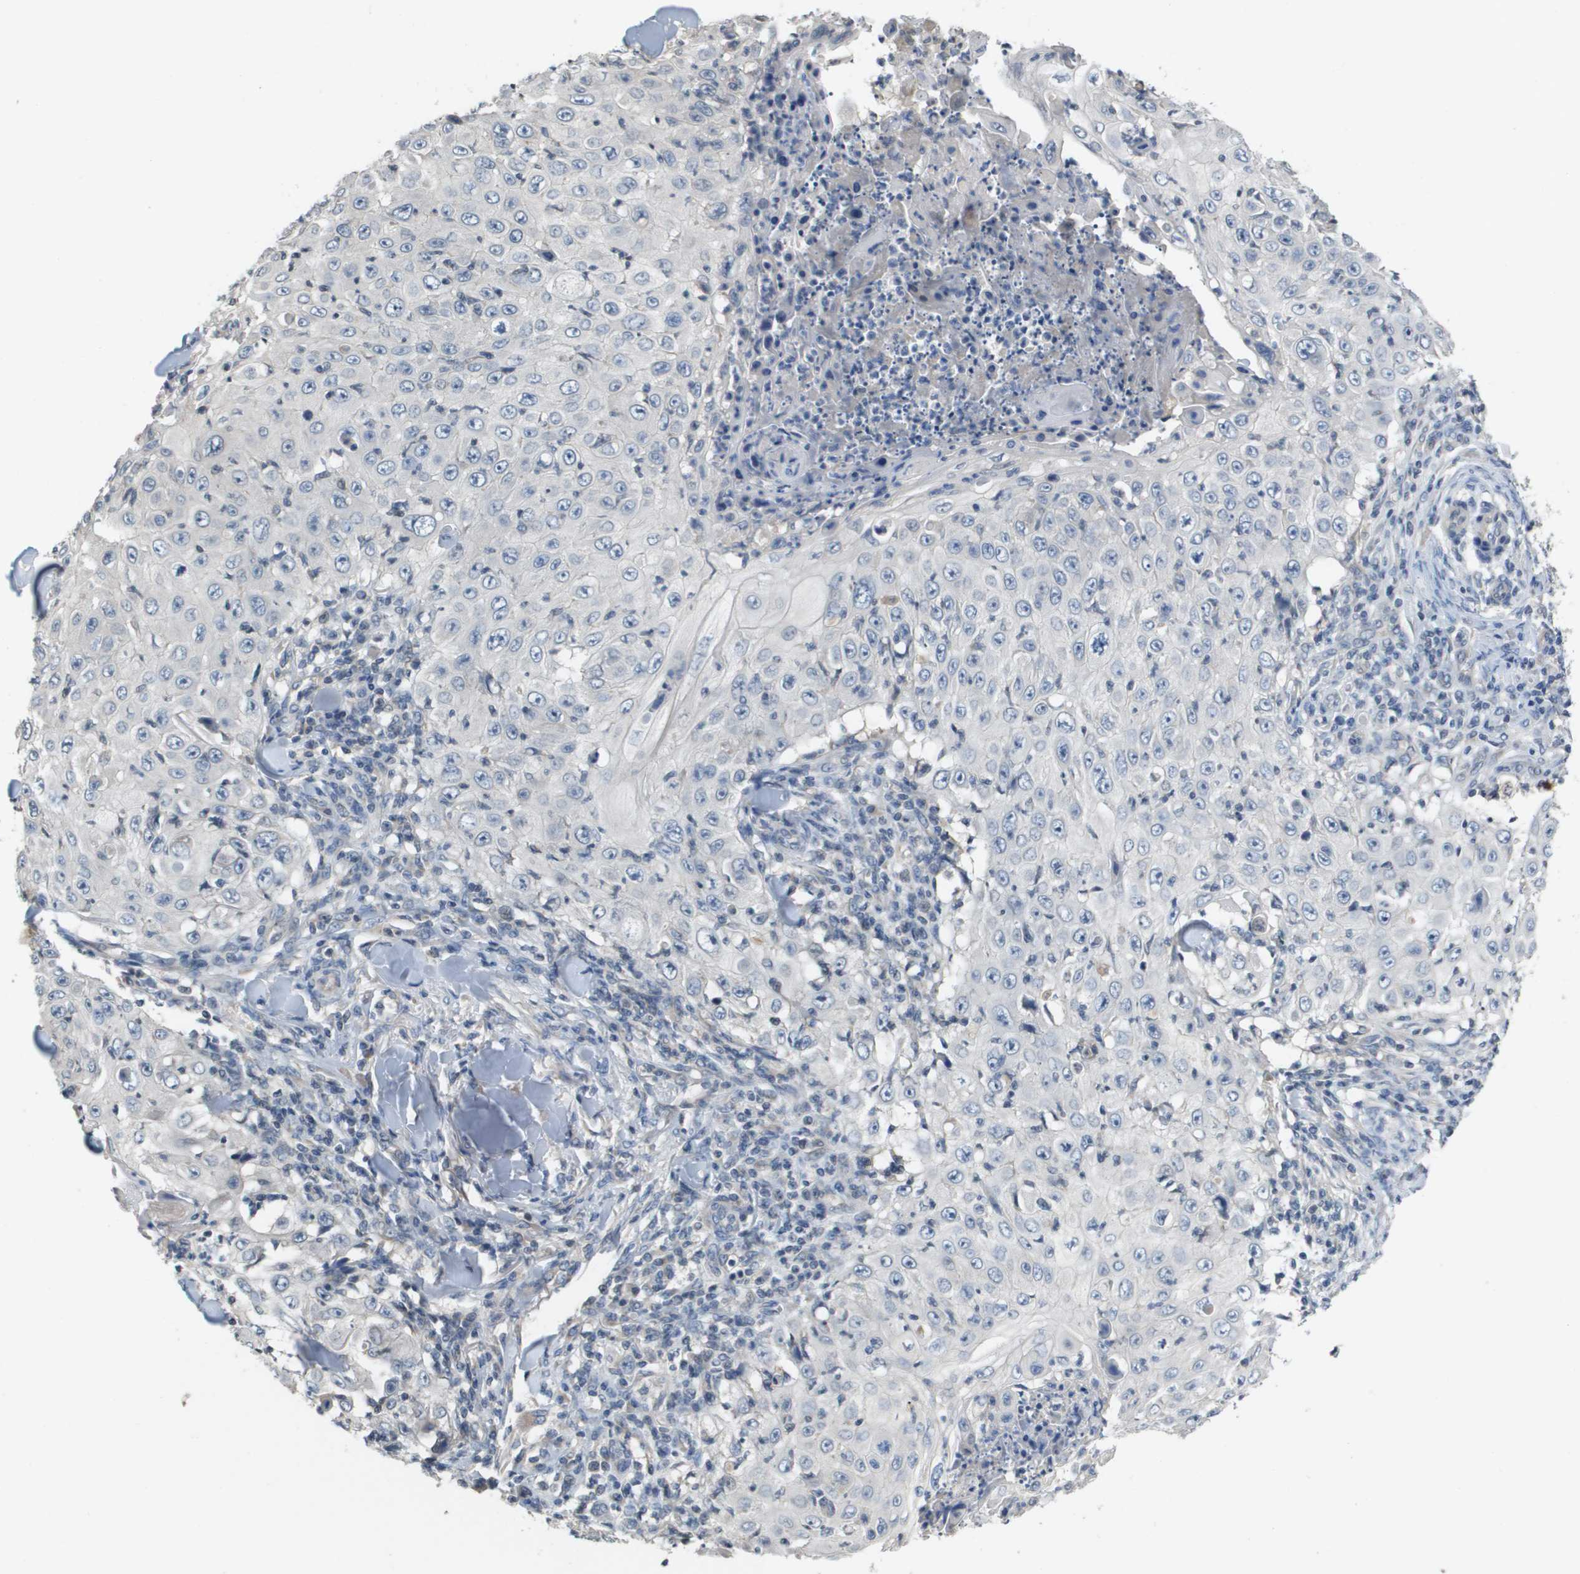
{"staining": {"intensity": "negative", "quantity": "none", "location": "none"}, "tissue": "skin cancer", "cell_type": "Tumor cells", "image_type": "cancer", "snomed": [{"axis": "morphology", "description": "Squamous cell carcinoma, NOS"}, {"axis": "topography", "description": "Skin"}], "caption": "High power microscopy image of an IHC image of squamous cell carcinoma (skin), revealing no significant positivity in tumor cells.", "gene": "CAPN11", "patient": {"sex": "male", "age": 86}}